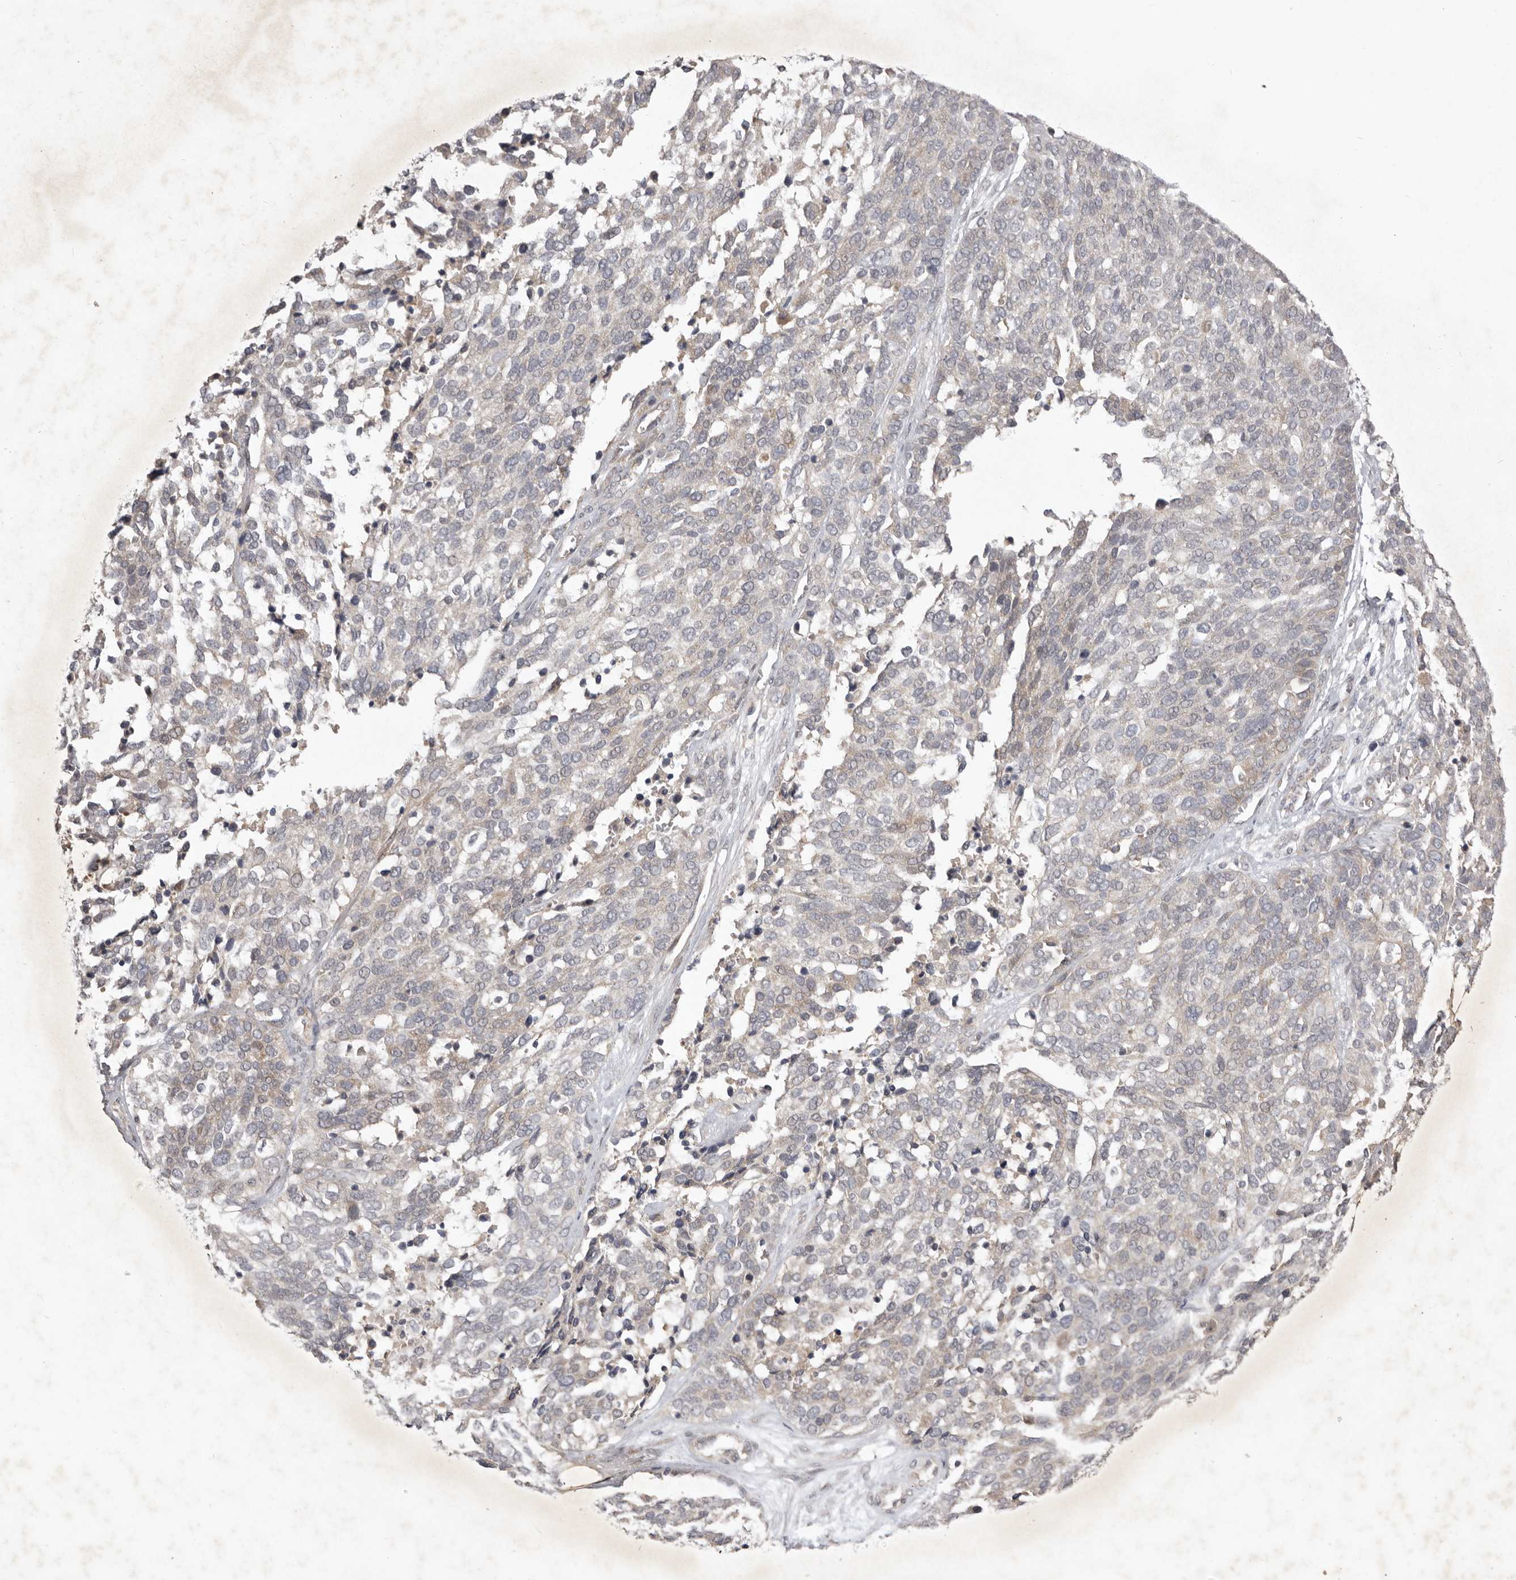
{"staining": {"intensity": "weak", "quantity": "<25%", "location": "cytoplasmic/membranous"}, "tissue": "ovarian cancer", "cell_type": "Tumor cells", "image_type": "cancer", "snomed": [{"axis": "morphology", "description": "Cystadenocarcinoma, serous, NOS"}, {"axis": "topography", "description": "Ovary"}], "caption": "Protein analysis of ovarian serous cystadenocarcinoma displays no significant expression in tumor cells.", "gene": "NSUN4", "patient": {"sex": "female", "age": 44}}